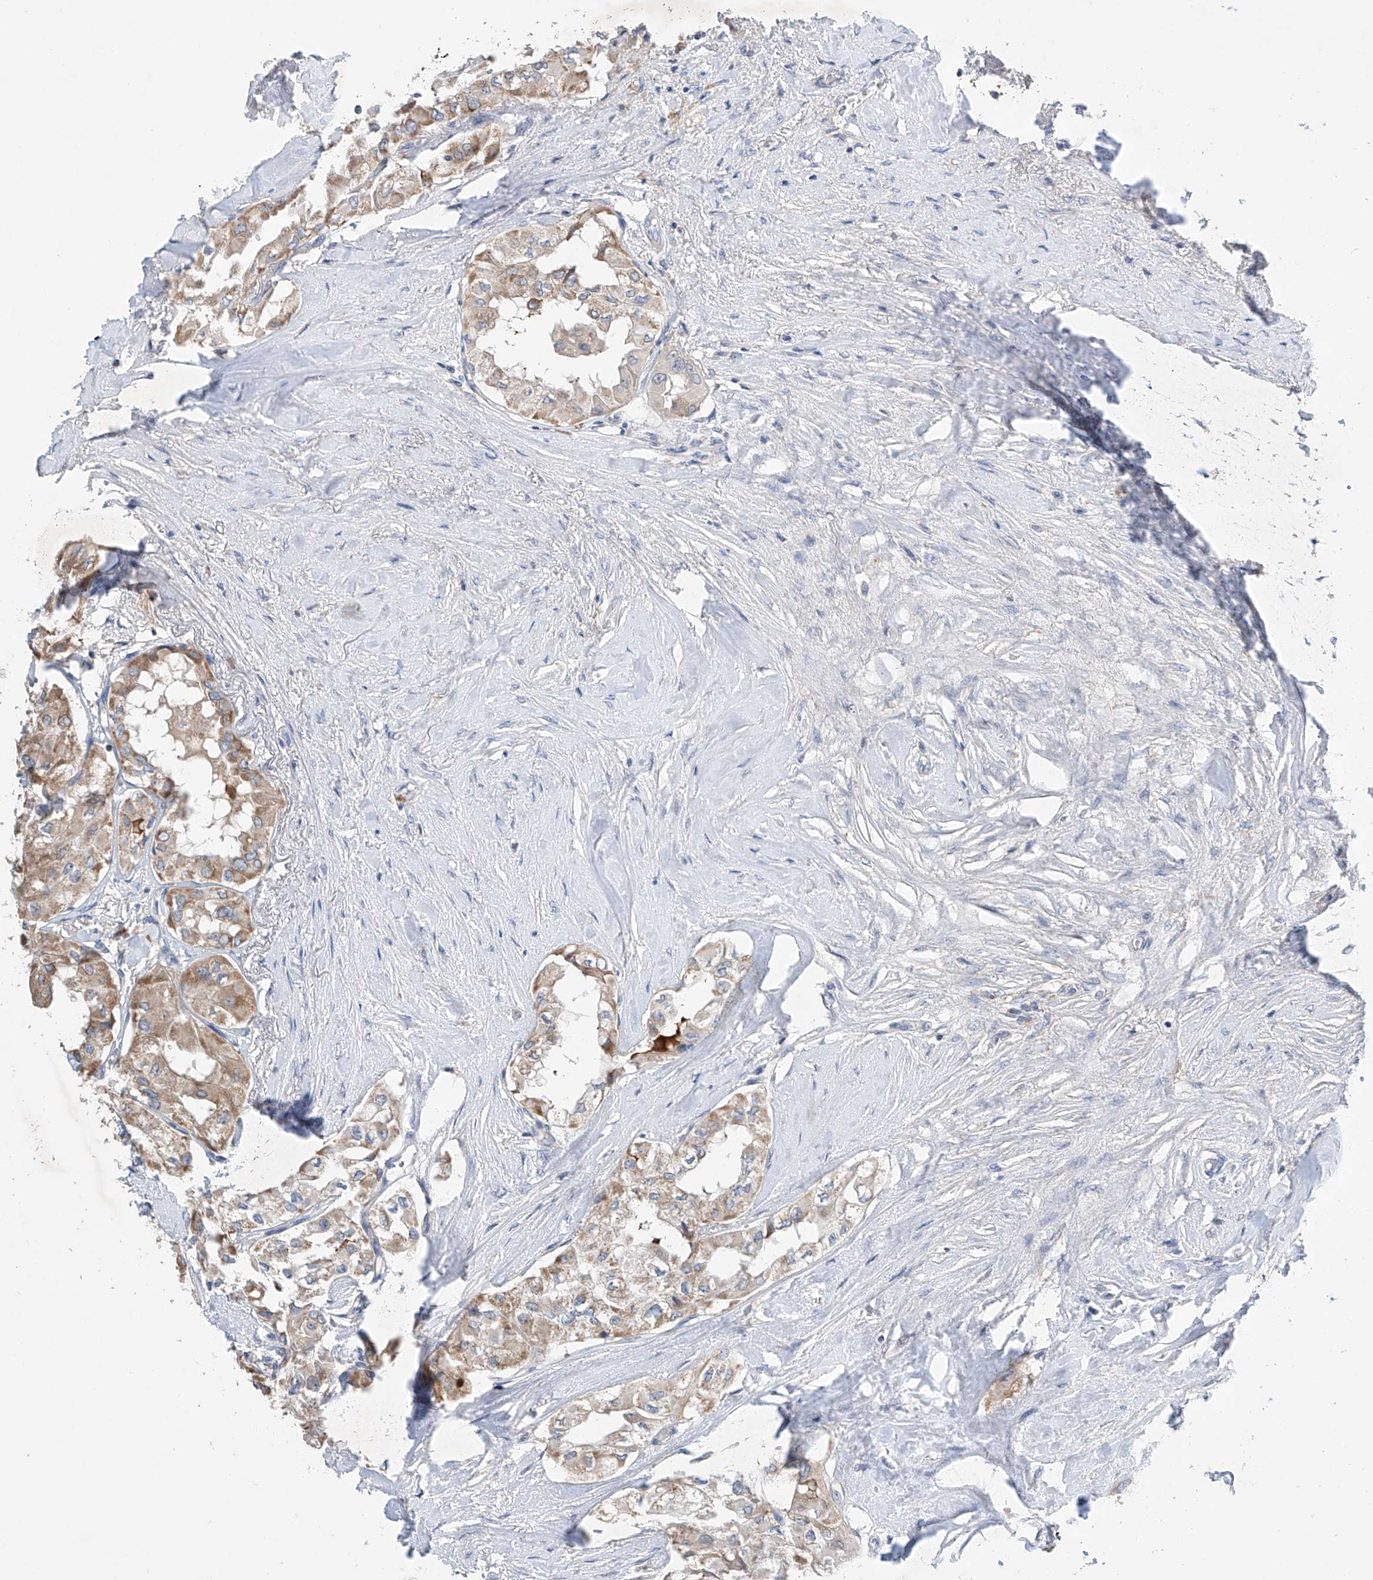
{"staining": {"intensity": "moderate", "quantity": ">75%", "location": "cytoplasmic/membranous"}, "tissue": "thyroid cancer", "cell_type": "Tumor cells", "image_type": "cancer", "snomed": [{"axis": "morphology", "description": "Papillary adenocarcinoma, NOS"}, {"axis": "topography", "description": "Thyroid gland"}], "caption": "Brown immunohistochemical staining in human papillary adenocarcinoma (thyroid) shows moderate cytoplasmic/membranous positivity in about >75% of tumor cells. The staining was performed using DAB to visualize the protein expression in brown, while the nuclei were stained in blue with hematoxylin (Magnification: 20x).", "gene": "GPC4", "patient": {"sex": "female", "age": 59}}